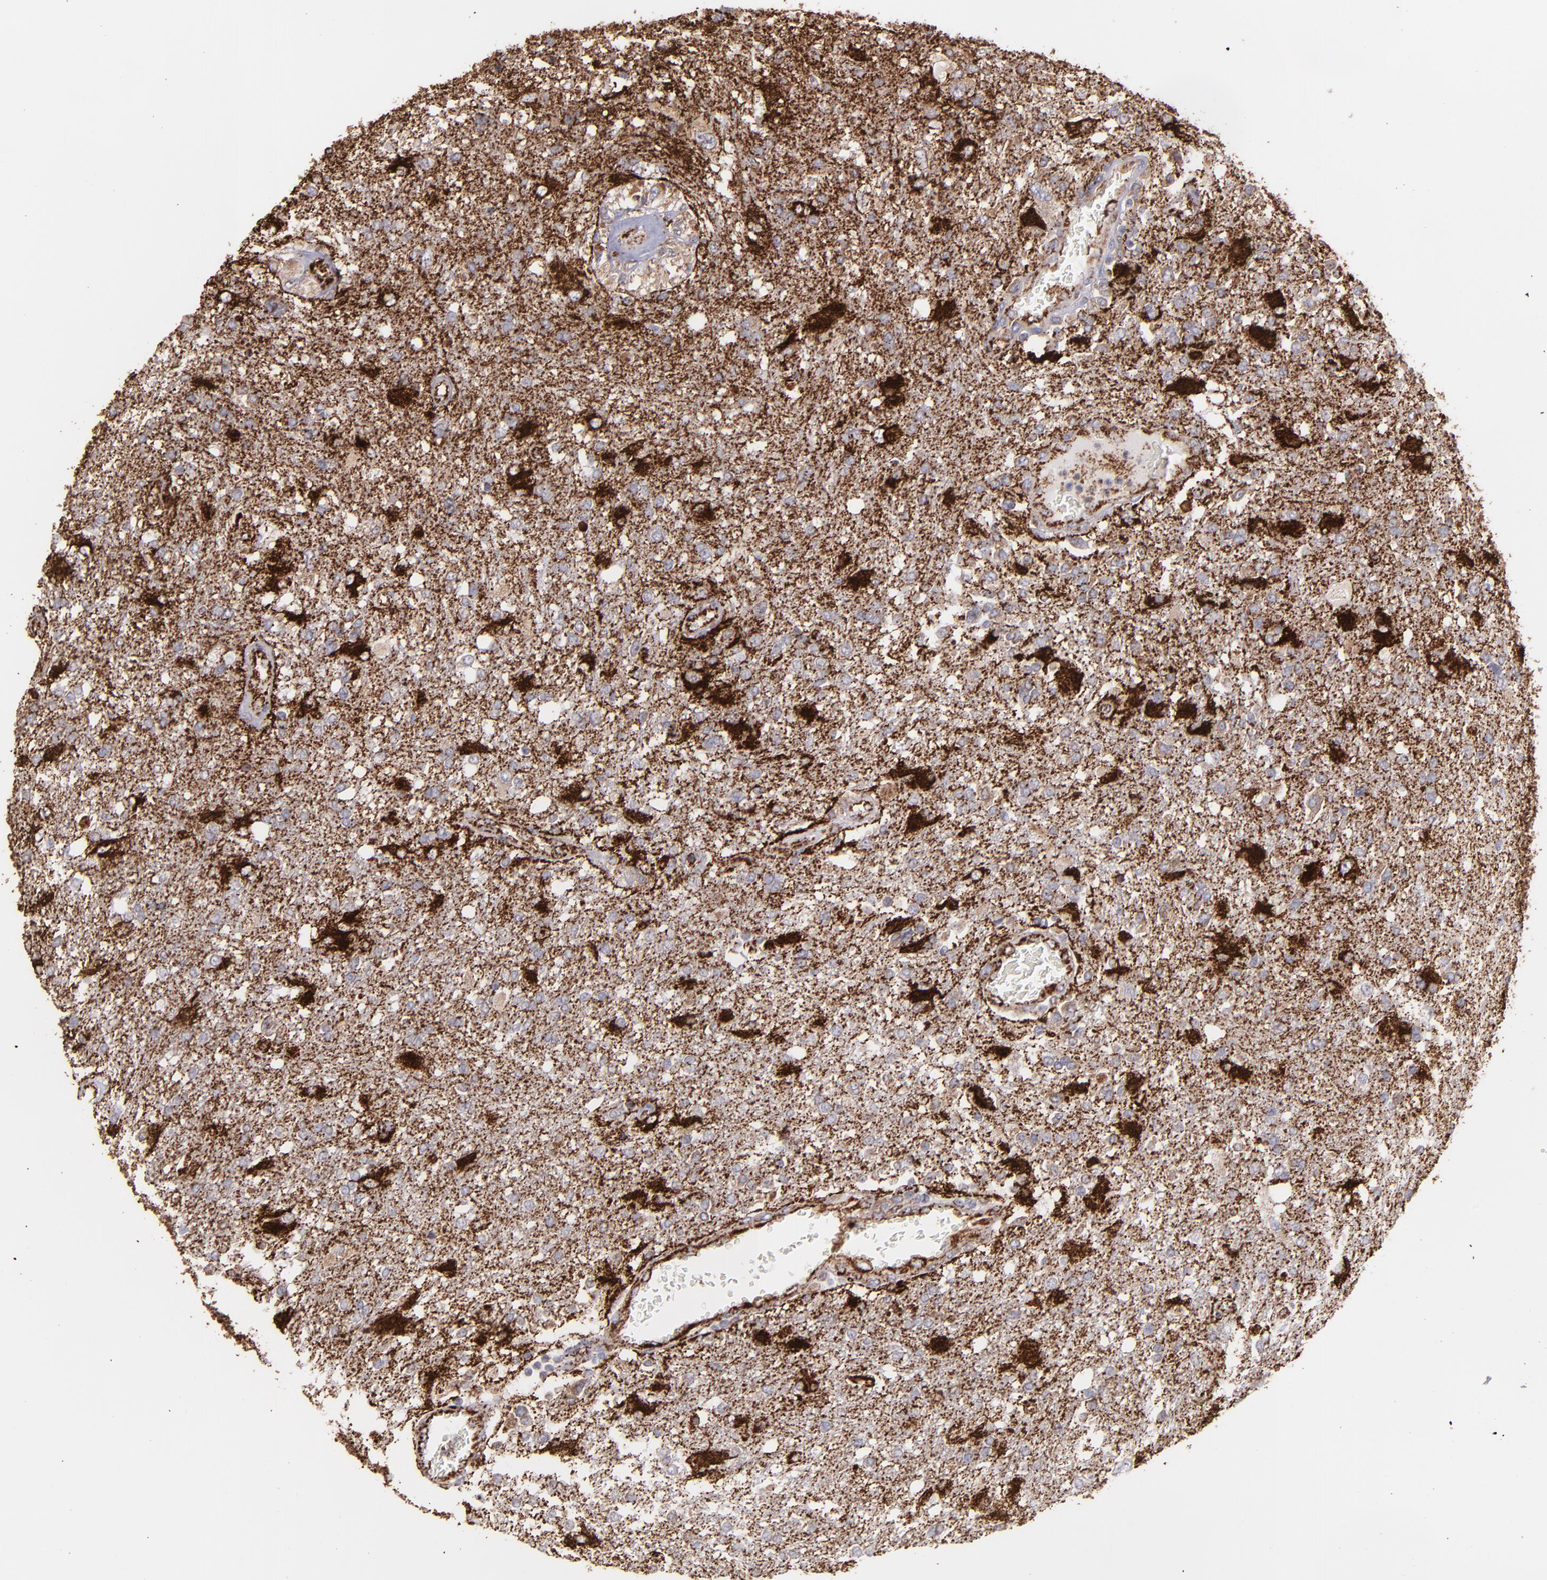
{"staining": {"intensity": "strong", "quantity": ">75%", "location": "cytoplasmic/membranous"}, "tissue": "glioma", "cell_type": "Tumor cells", "image_type": "cancer", "snomed": [{"axis": "morphology", "description": "Glioma, malignant, High grade"}, {"axis": "topography", "description": "Cerebral cortex"}], "caption": "Immunohistochemical staining of human malignant glioma (high-grade) exhibits high levels of strong cytoplasmic/membranous positivity in about >75% of tumor cells.", "gene": "MAOB", "patient": {"sex": "male", "age": 79}}